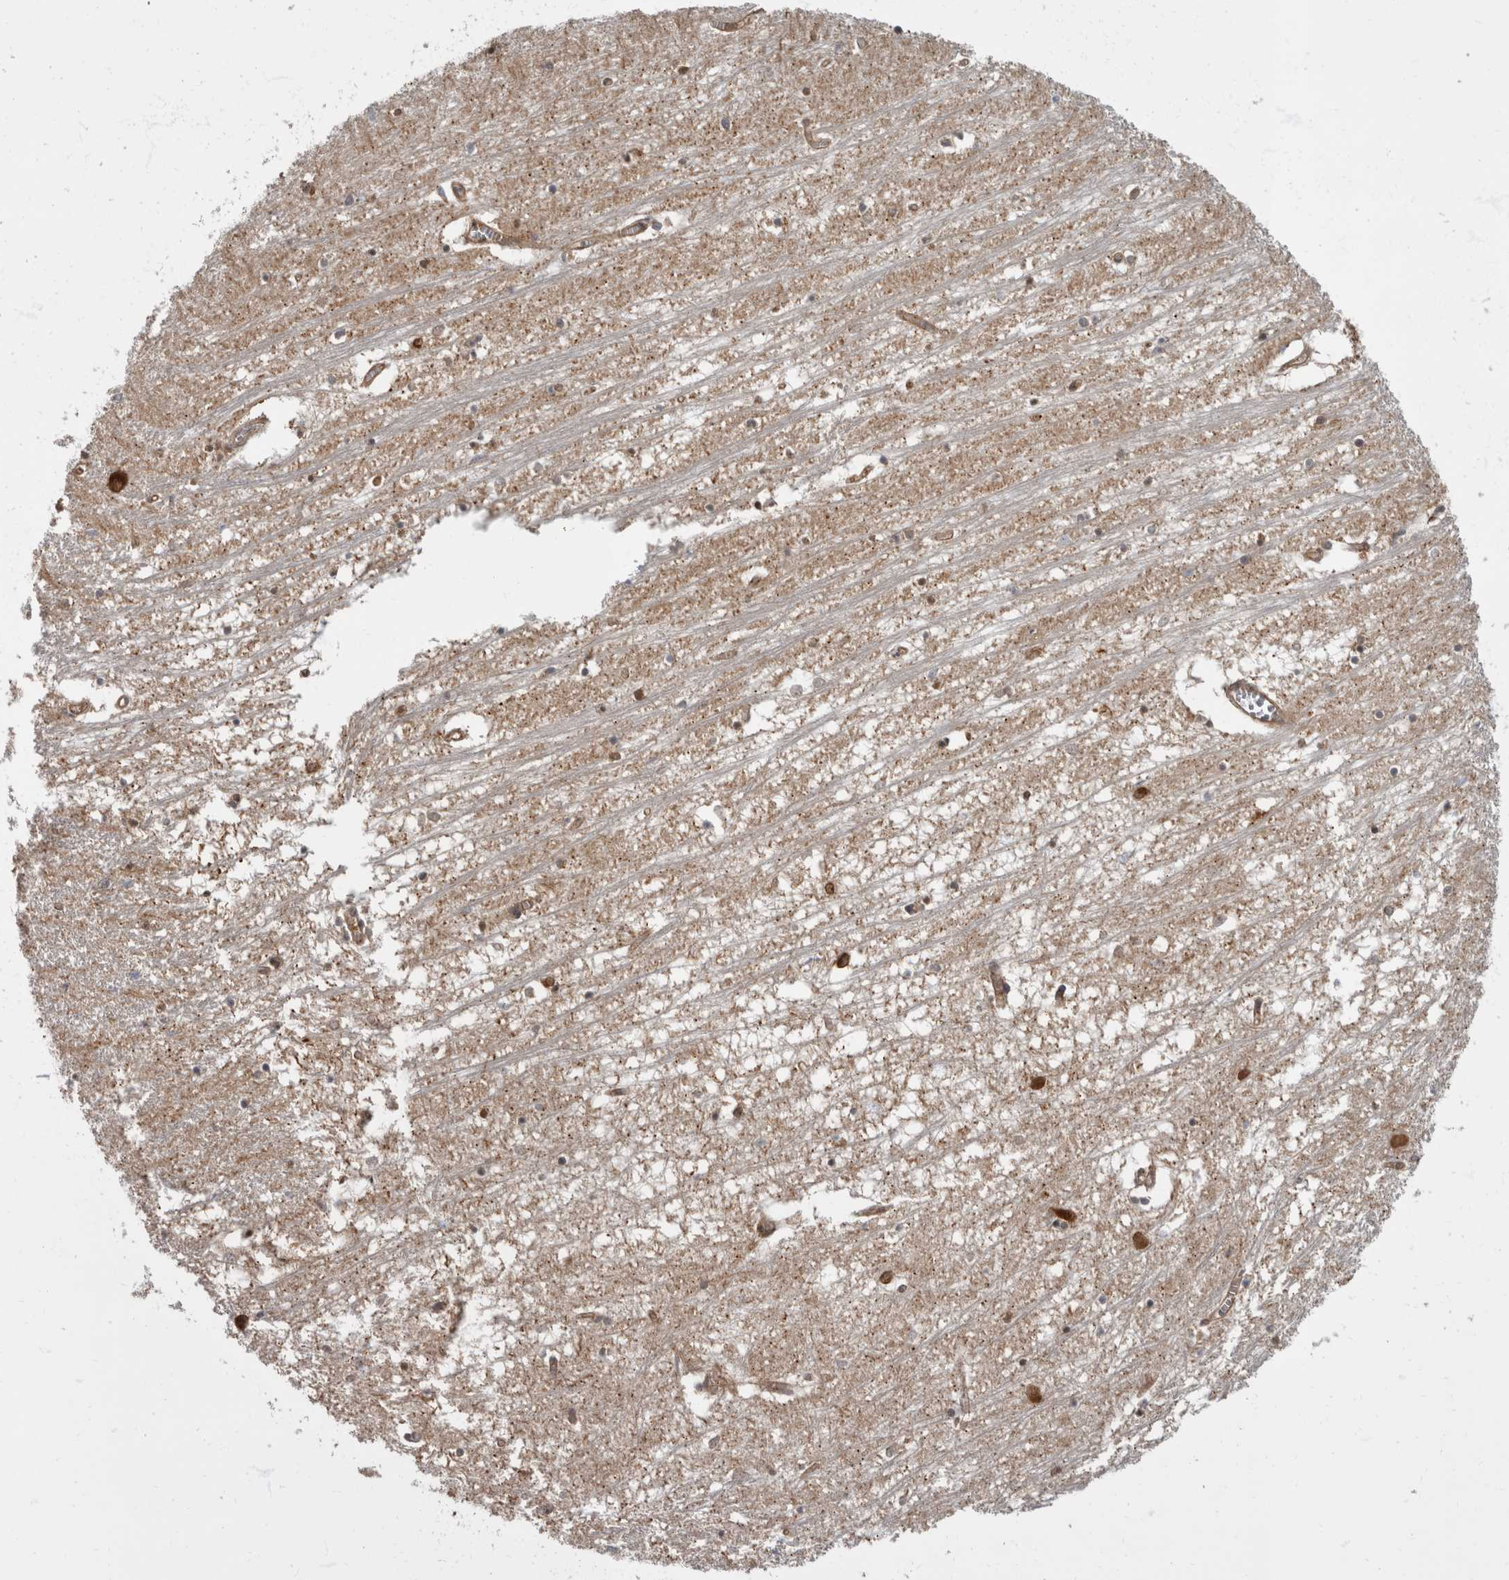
{"staining": {"intensity": "moderate", "quantity": "<25%", "location": "cytoplasmic/membranous"}, "tissue": "hippocampus", "cell_type": "Glial cells", "image_type": "normal", "snomed": [{"axis": "morphology", "description": "Normal tissue, NOS"}, {"axis": "topography", "description": "Hippocampus"}], "caption": "Immunohistochemistry (IHC) micrograph of unremarkable human hippocampus stained for a protein (brown), which demonstrates low levels of moderate cytoplasmic/membranous expression in about <25% of glial cells.", "gene": "HOOK3", "patient": {"sex": "male", "age": 70}}